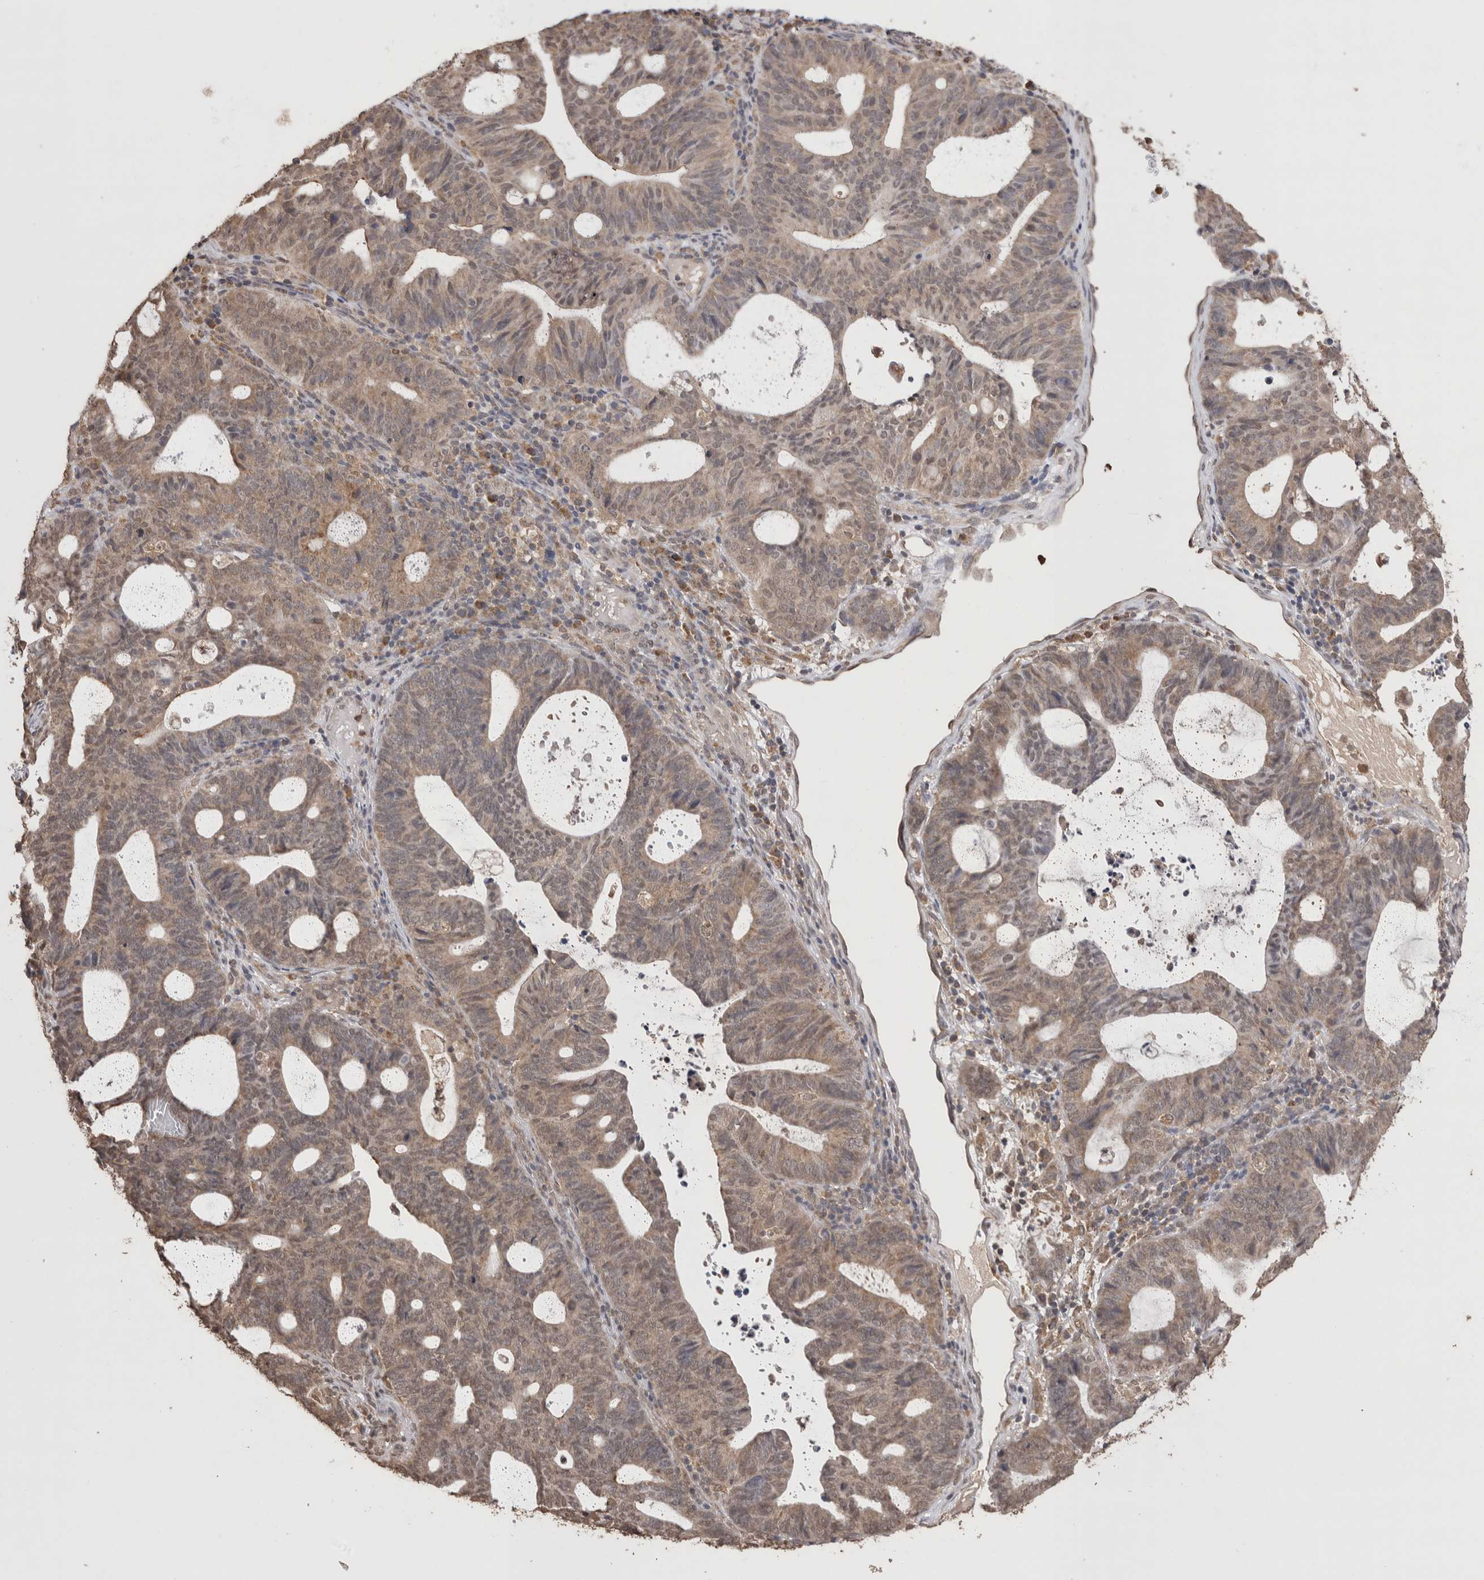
{"staining": {"intensity": "weak", "quantity": ">75%", "location": "cytoplasmic/membranous"}, "tissue": "endometrial cancer", "cell_type": "Tumor cells", "image_type": "cancer", "snomed": [{"axis": "morphology", "description": "Adenocarcinoma, NOS"}, {"axis": "topography", "description": "Uterus"}], "caption": "Endometrial adenocarcinoma stained with a protein marker demonstrates weak staining in tumor cells.", "gene": "GRK5", "patient": {"sex": "female", "age": 83}}